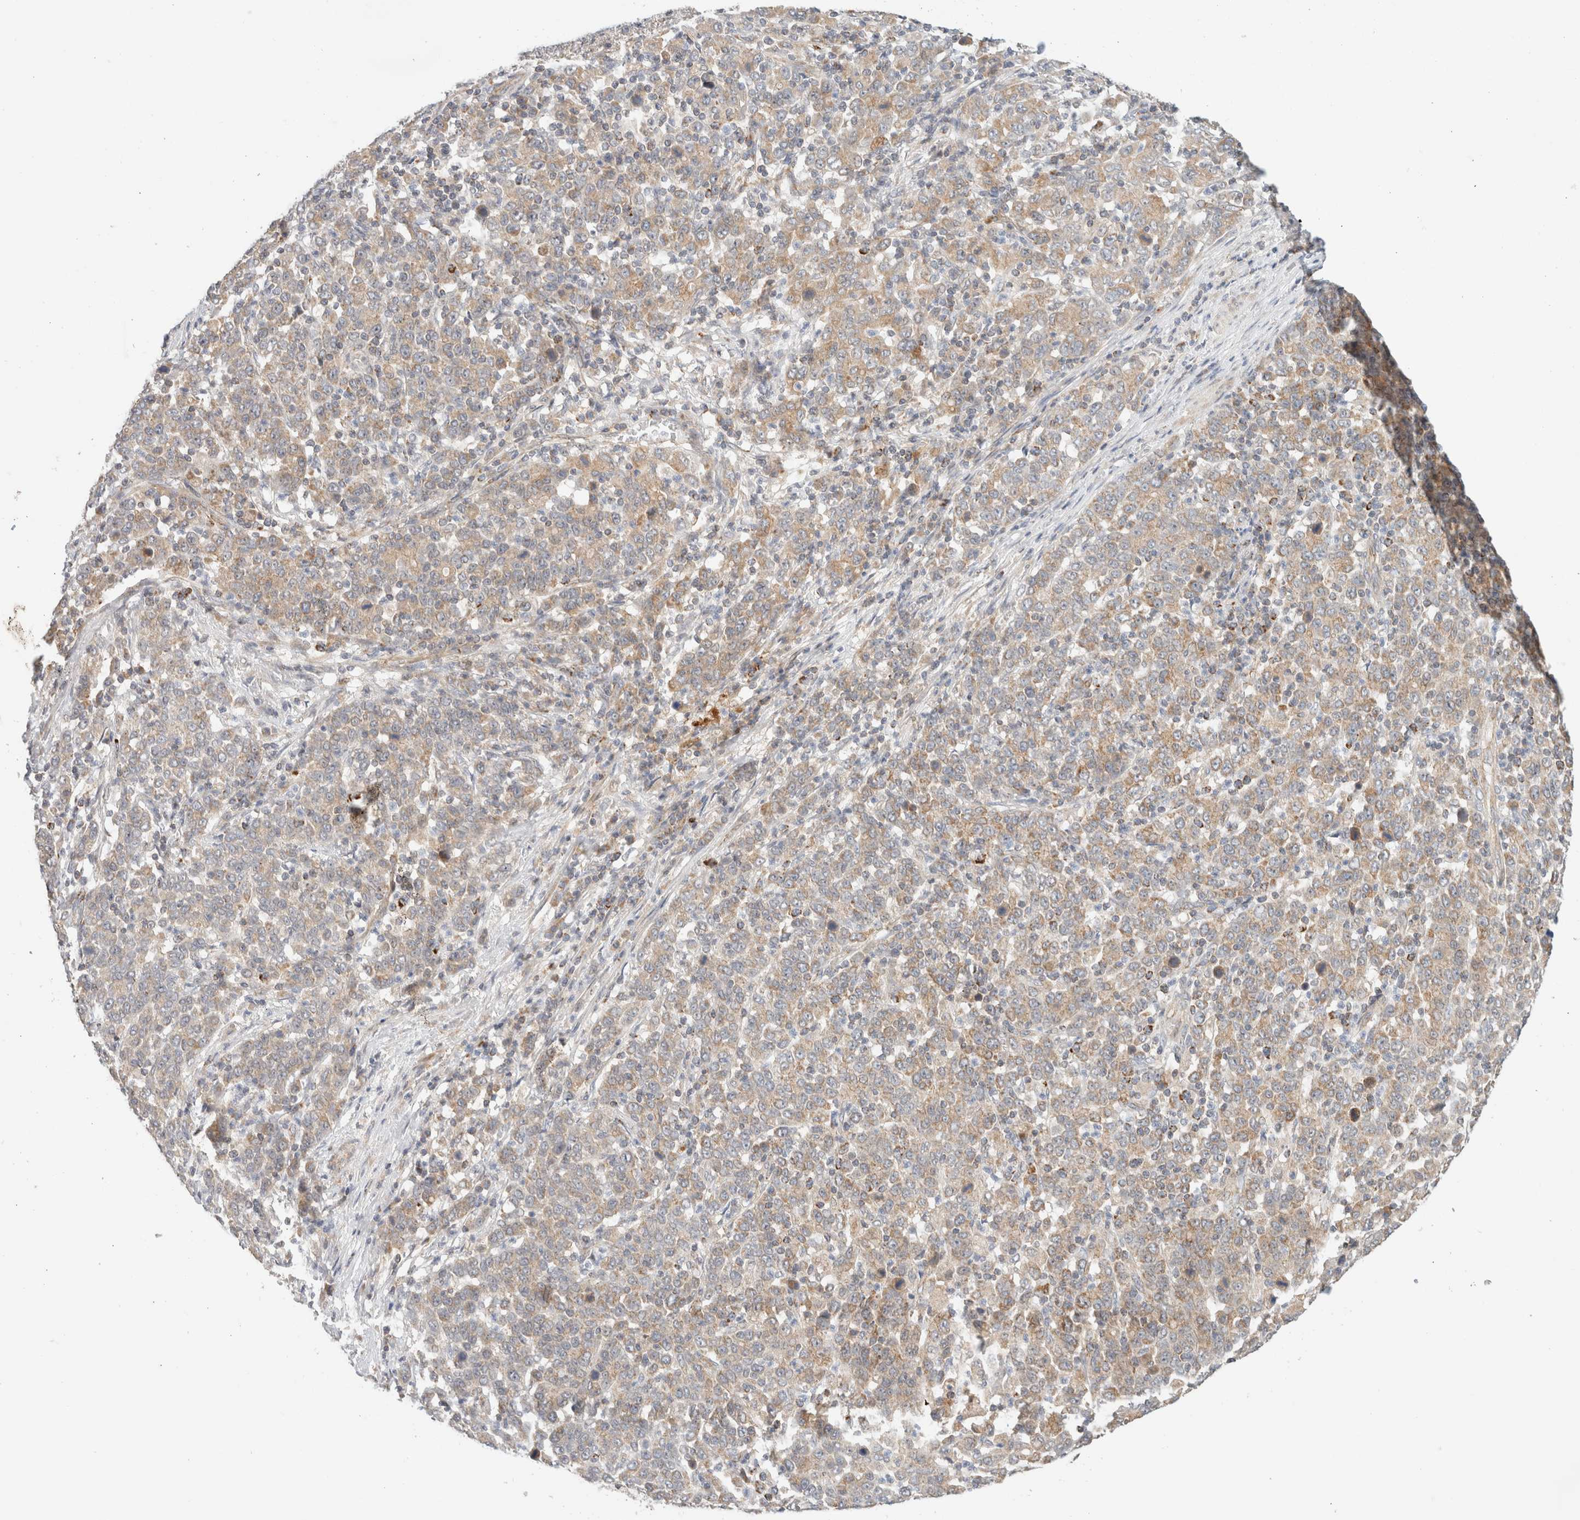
{"staining": {"intensity": "weak", "quantity": ">75%", "location": "cytoplasmic/membranous"}, "tissue": "stomach cancer", "cell_type": "Tumor cells", "image_type": "cancer", "snomed": [{"axis": "morphology", "description": "Adenocarcinoma, NOS"}, {"axis": "topography", "description": "Stomach, upper"}], "caption": "A photomicrograph of adenocarcinoma (stomach) stained for a protein shows weak cytoplasmic/membranous brown staining in tumor cells. The protein is stained brown, and the nuclei are stained in blue (DAB (3,3'-diaminobenzidine) IHC with brightfield microscopy, high magnification).", "gene": "MRM3", "patient": {"sex": "male", "age": 69}}